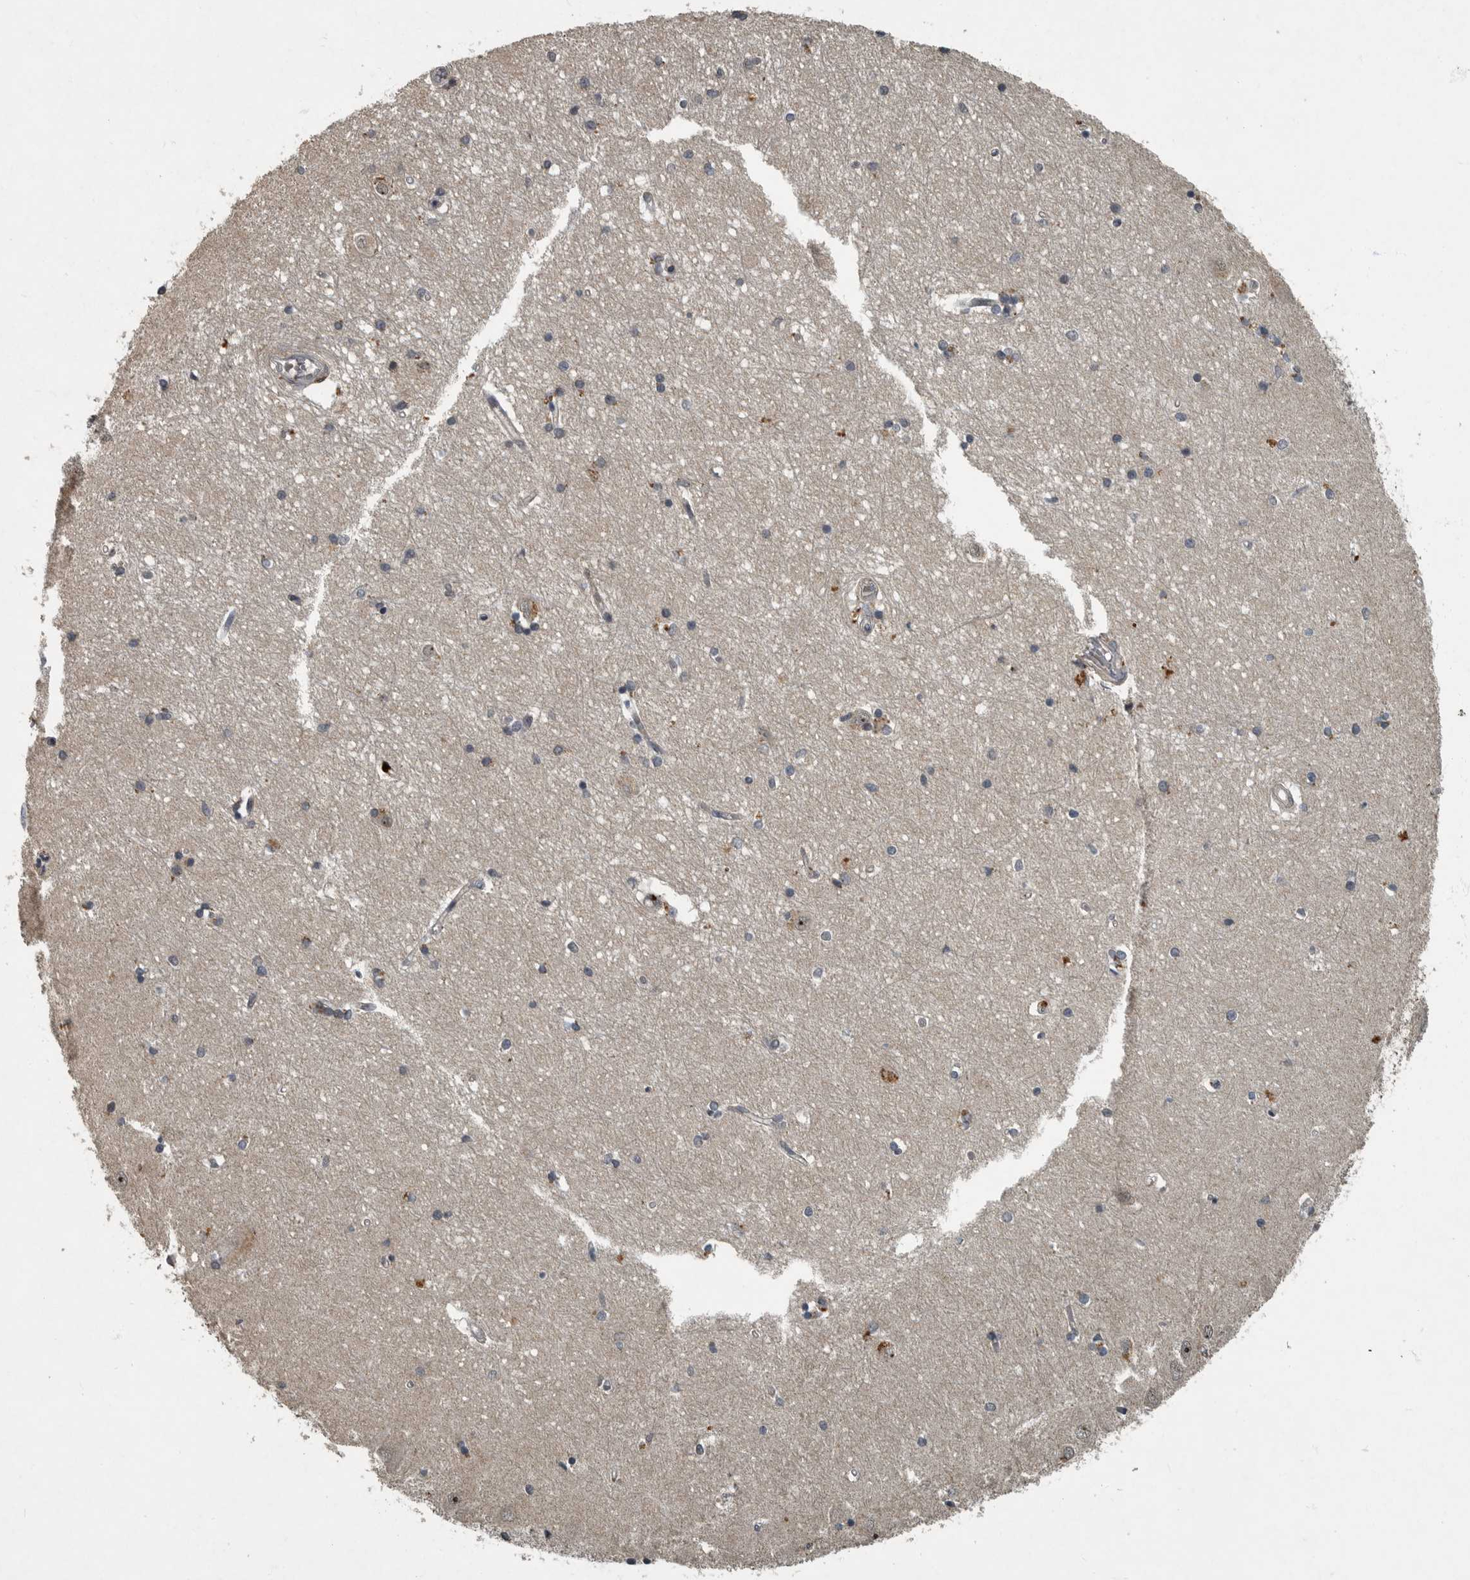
{"staining": {"intensity": "weak", "quantity": "<25%", "location": "cytoplasmic/membranous"}, "tissue": "hippocampus", "cell_type": "Glial cells", "image_type": "normal", "snomed": [{"axis": "morphology", "description": "Normal tissue, NOS"}, {"axis": "topography", "description": "Hippocampus"}], "caption": "This is a micrograph of IHC staining of normal hippocampus, which shows no expression in glial cells.", "gene": "FOXO1", "patient": {"sex": "male", "age": 45}}